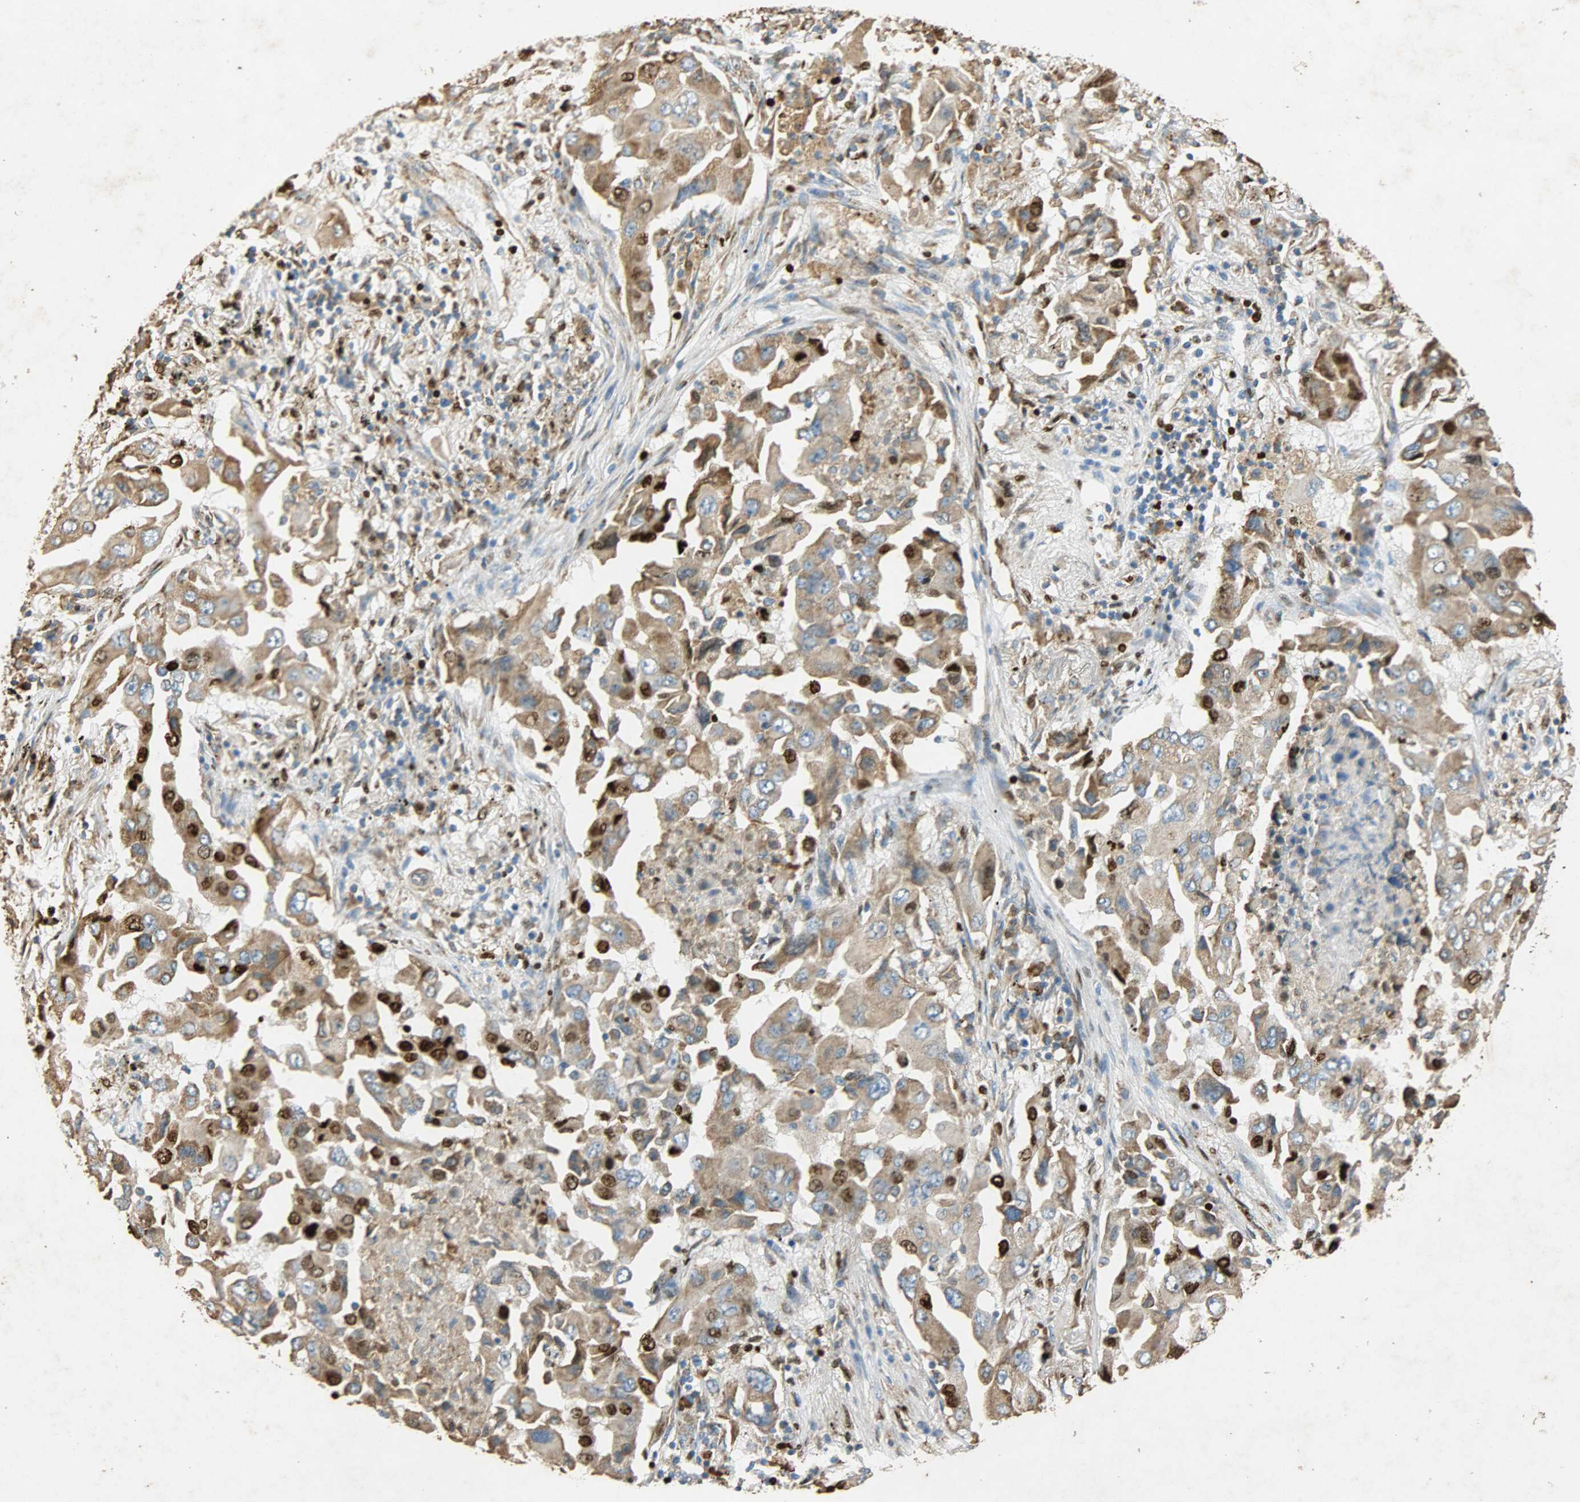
{"staining": {"intensity": "moderate", "quantity": ">75%", "location": "cytoplasmic/membranous"}, "tissue": "lung cancer", "cell_type": "Tumor cells", "image_type": "cancer", "snomed": [{"axis": "morphology", "description": "Adenocarcinoma, NOS"}, {"axis": "topography", "description": "Lung"}], "caption": "Human adenocarcinoma (lung) stained with a brown dye demonstrates moderate cytoplasmic/membranous positive staining in approximately >75% of tumor cells.", "gene": "HSPA5", "patient": {"sex": "female", "age": 65}}